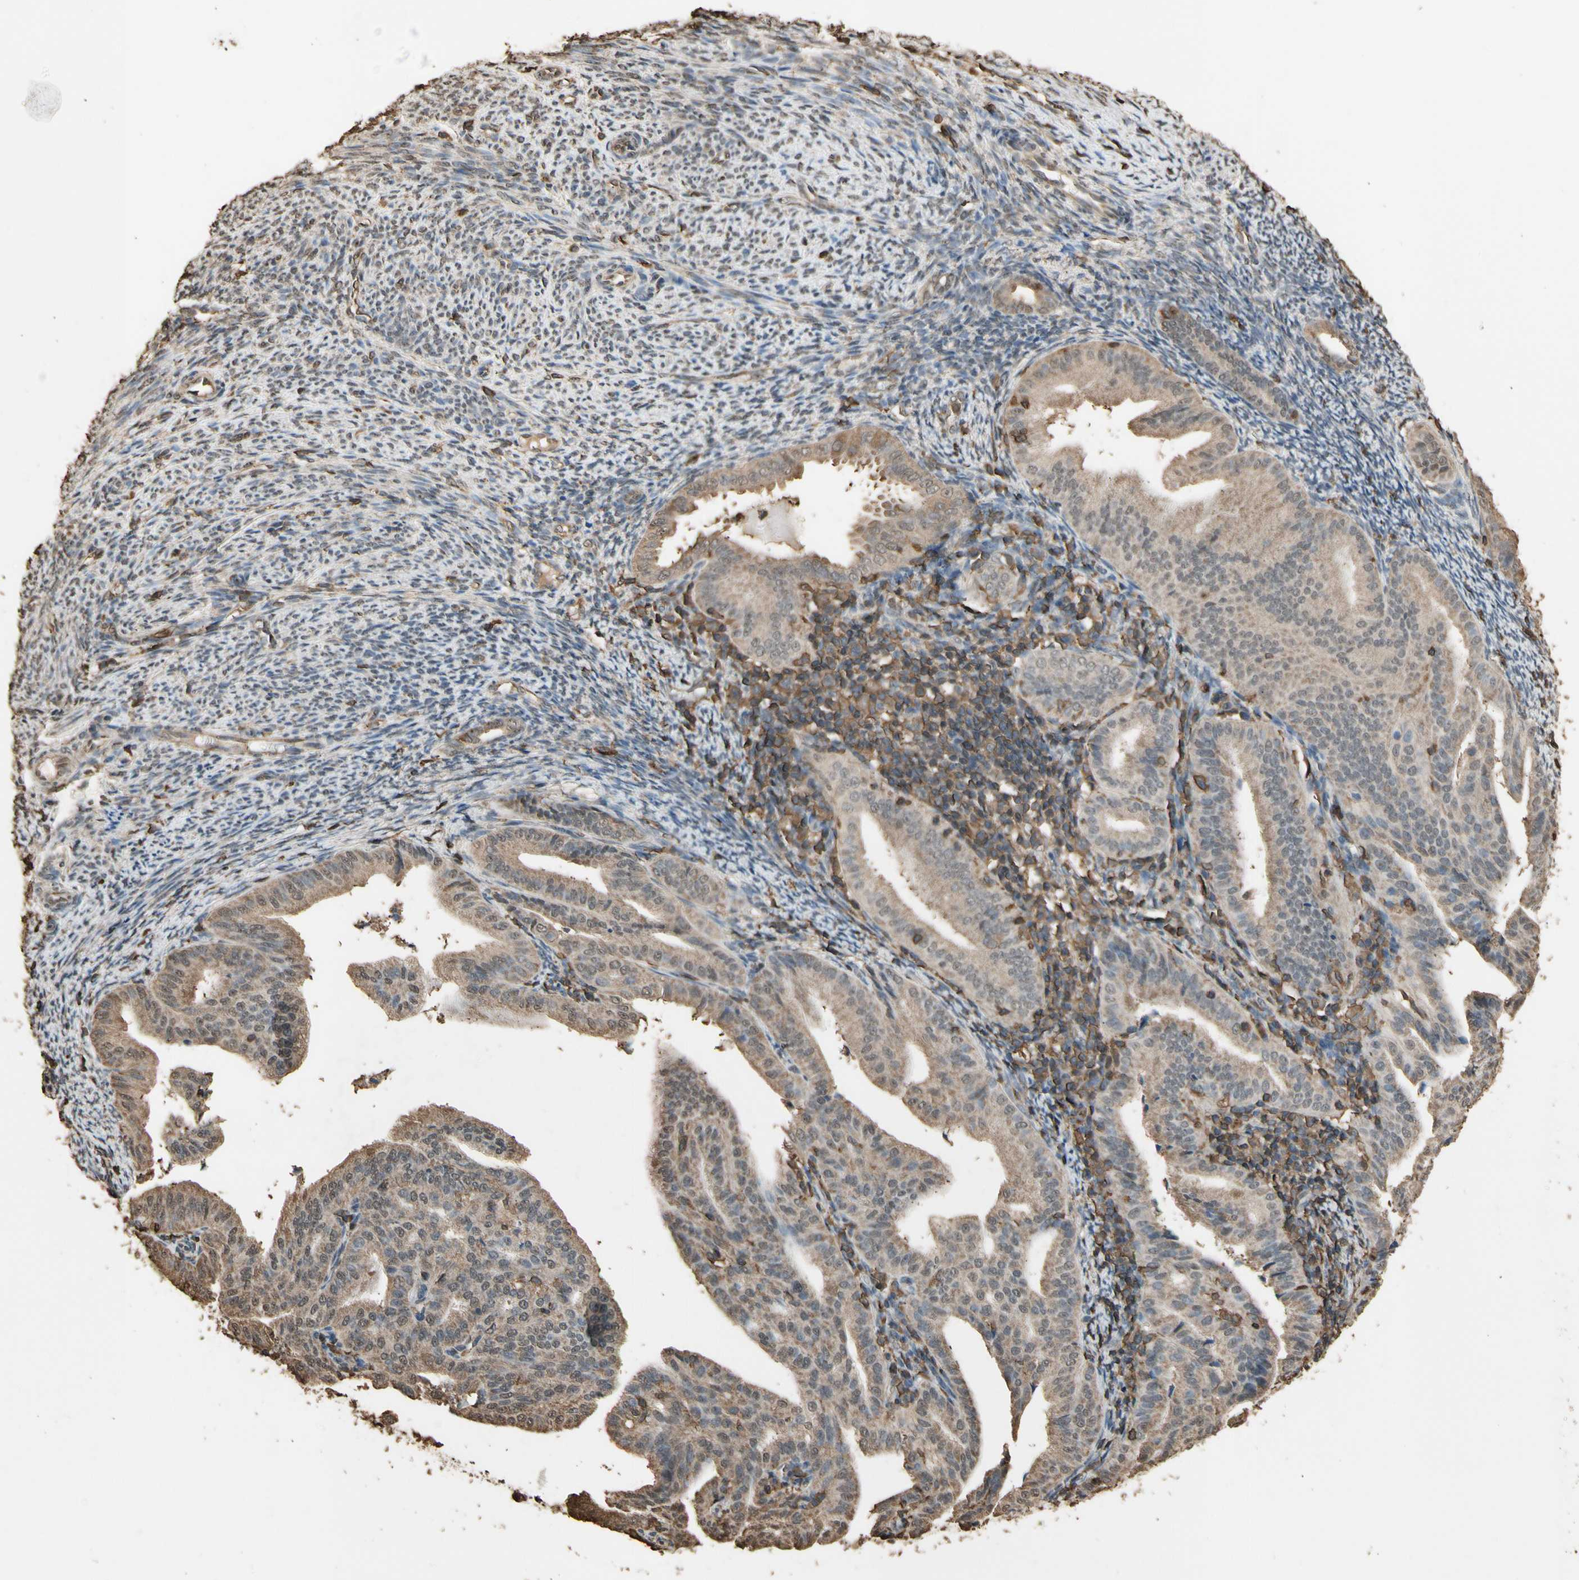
{"staining": {"intensity": "weak", "quantity": ">75%", "location": "cytoplasmic/membranous,nuclear"}, "tissue": "endometrial cancer", "cell_type": "Tumor cells", "image_type": "cancer", "snomed": [{"axis": "morphology", "description": "Adenocarcinoma, NOS"}, {"axis": "topography", "description": "Endometrium"}], "caption": "Endometrial cancer tissue demonstrates weak cytoplasmic/membranous and nuclear staining in about >75% of tumor cells, visualized by immunohistochemistry.", "gene": "TNFSF13B", "patient": {"sex": "female", "age": 58}}